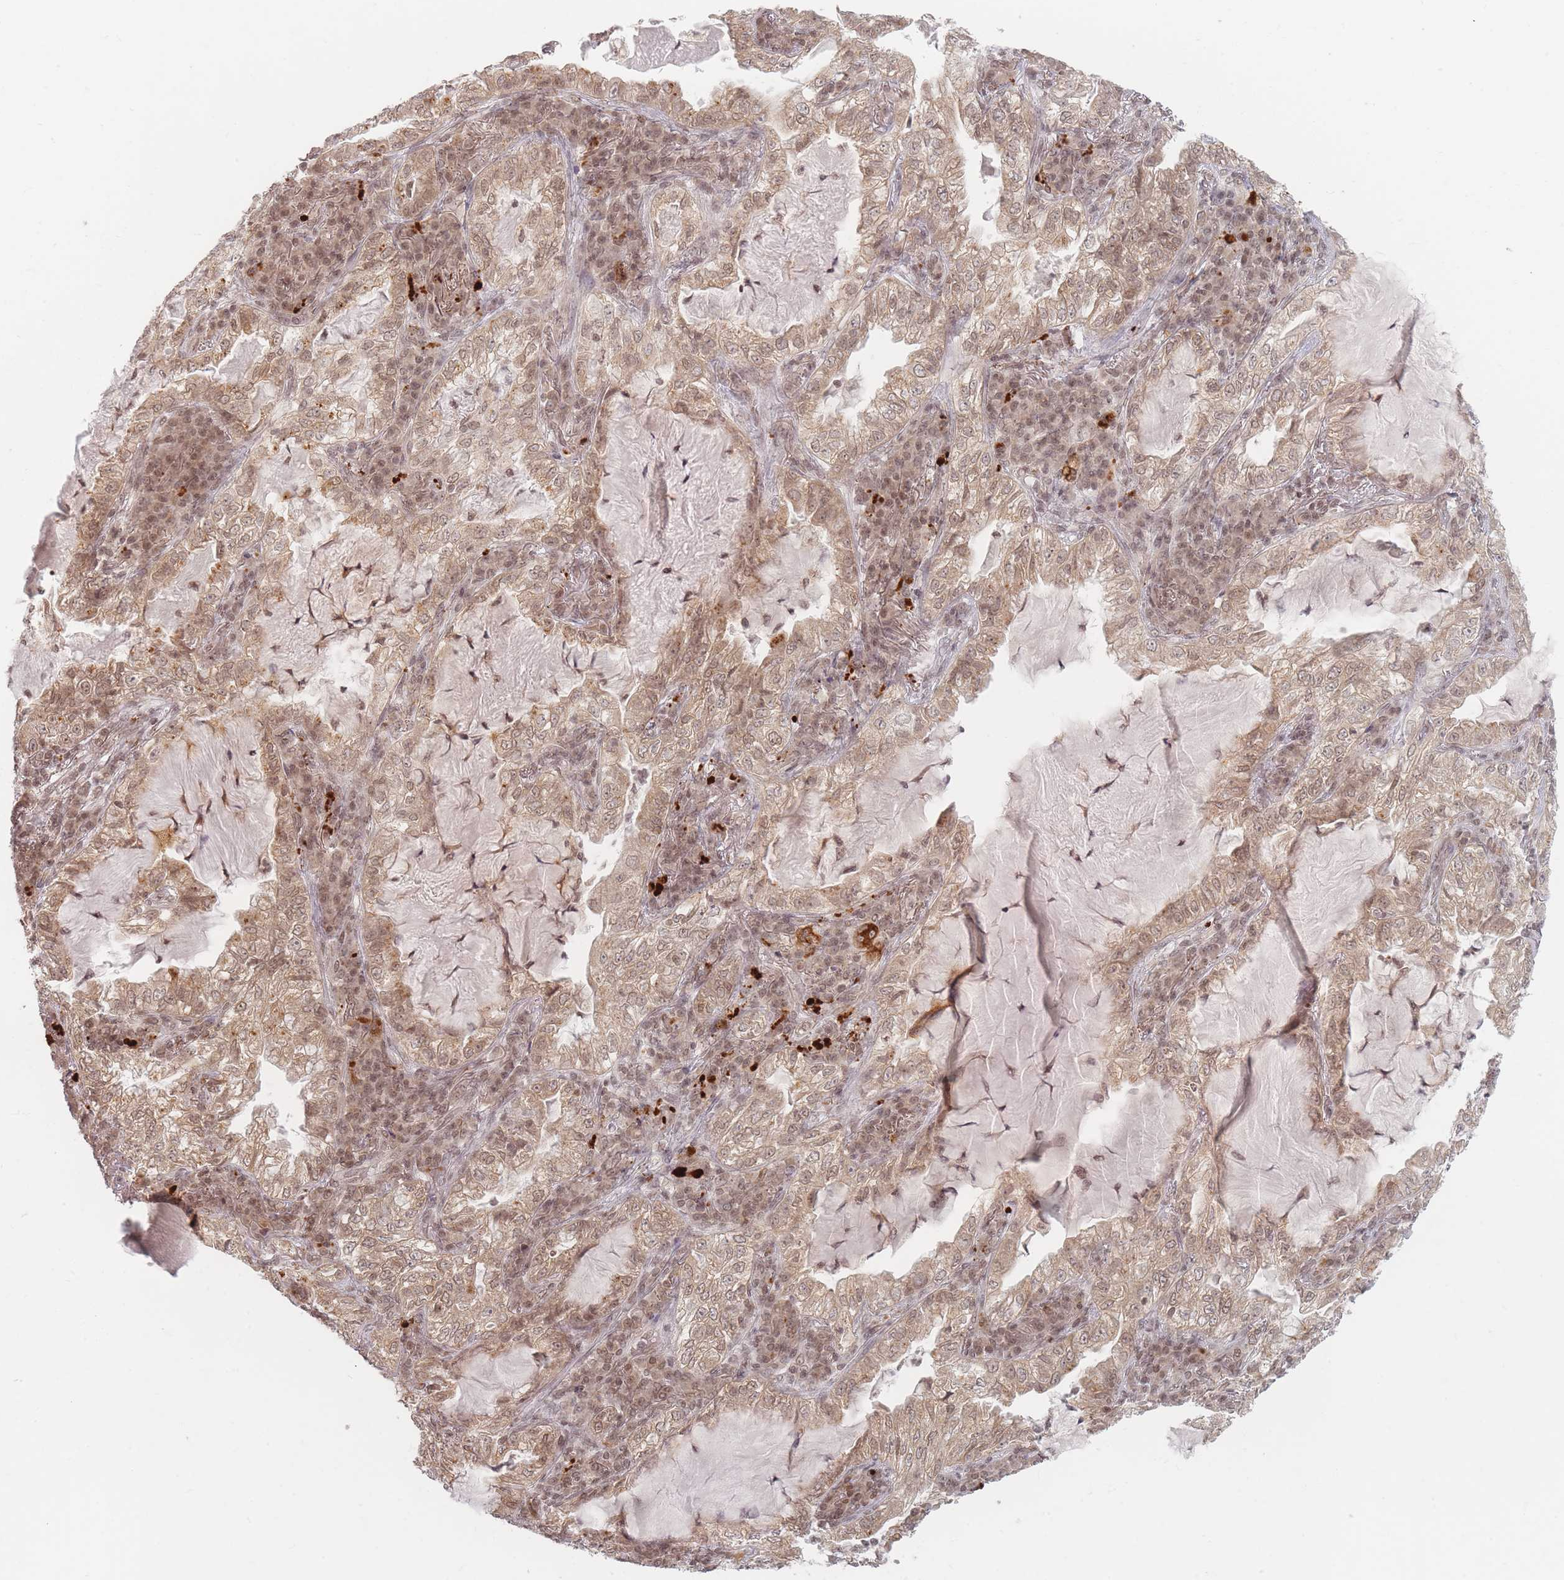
{"staining": {"intensity": "moderate", "quantity": ">75%", "location": "cytoplasmic/membranous,nuclear"}, "tissue": "lung cancer", "cell_type": "Tumor cells", "image_type": "cancer", "snomed": [{"axis": "morphology", "description": "Adenocarcinoma, NOS"}, {"axis": "topography", "description": "Lung"}], "caption": "This photomicrograph demonstrates lung cancer stained with immunohistochemistry (IHC) to label a protein in brown. The cytoplasmic/membranous and nuclear of tumor cells show moderate positivity for the protein. Nuclei are counter-stained blue.", "gene": "SPATA45", "patient": {"sex": "female", "age": 73}}